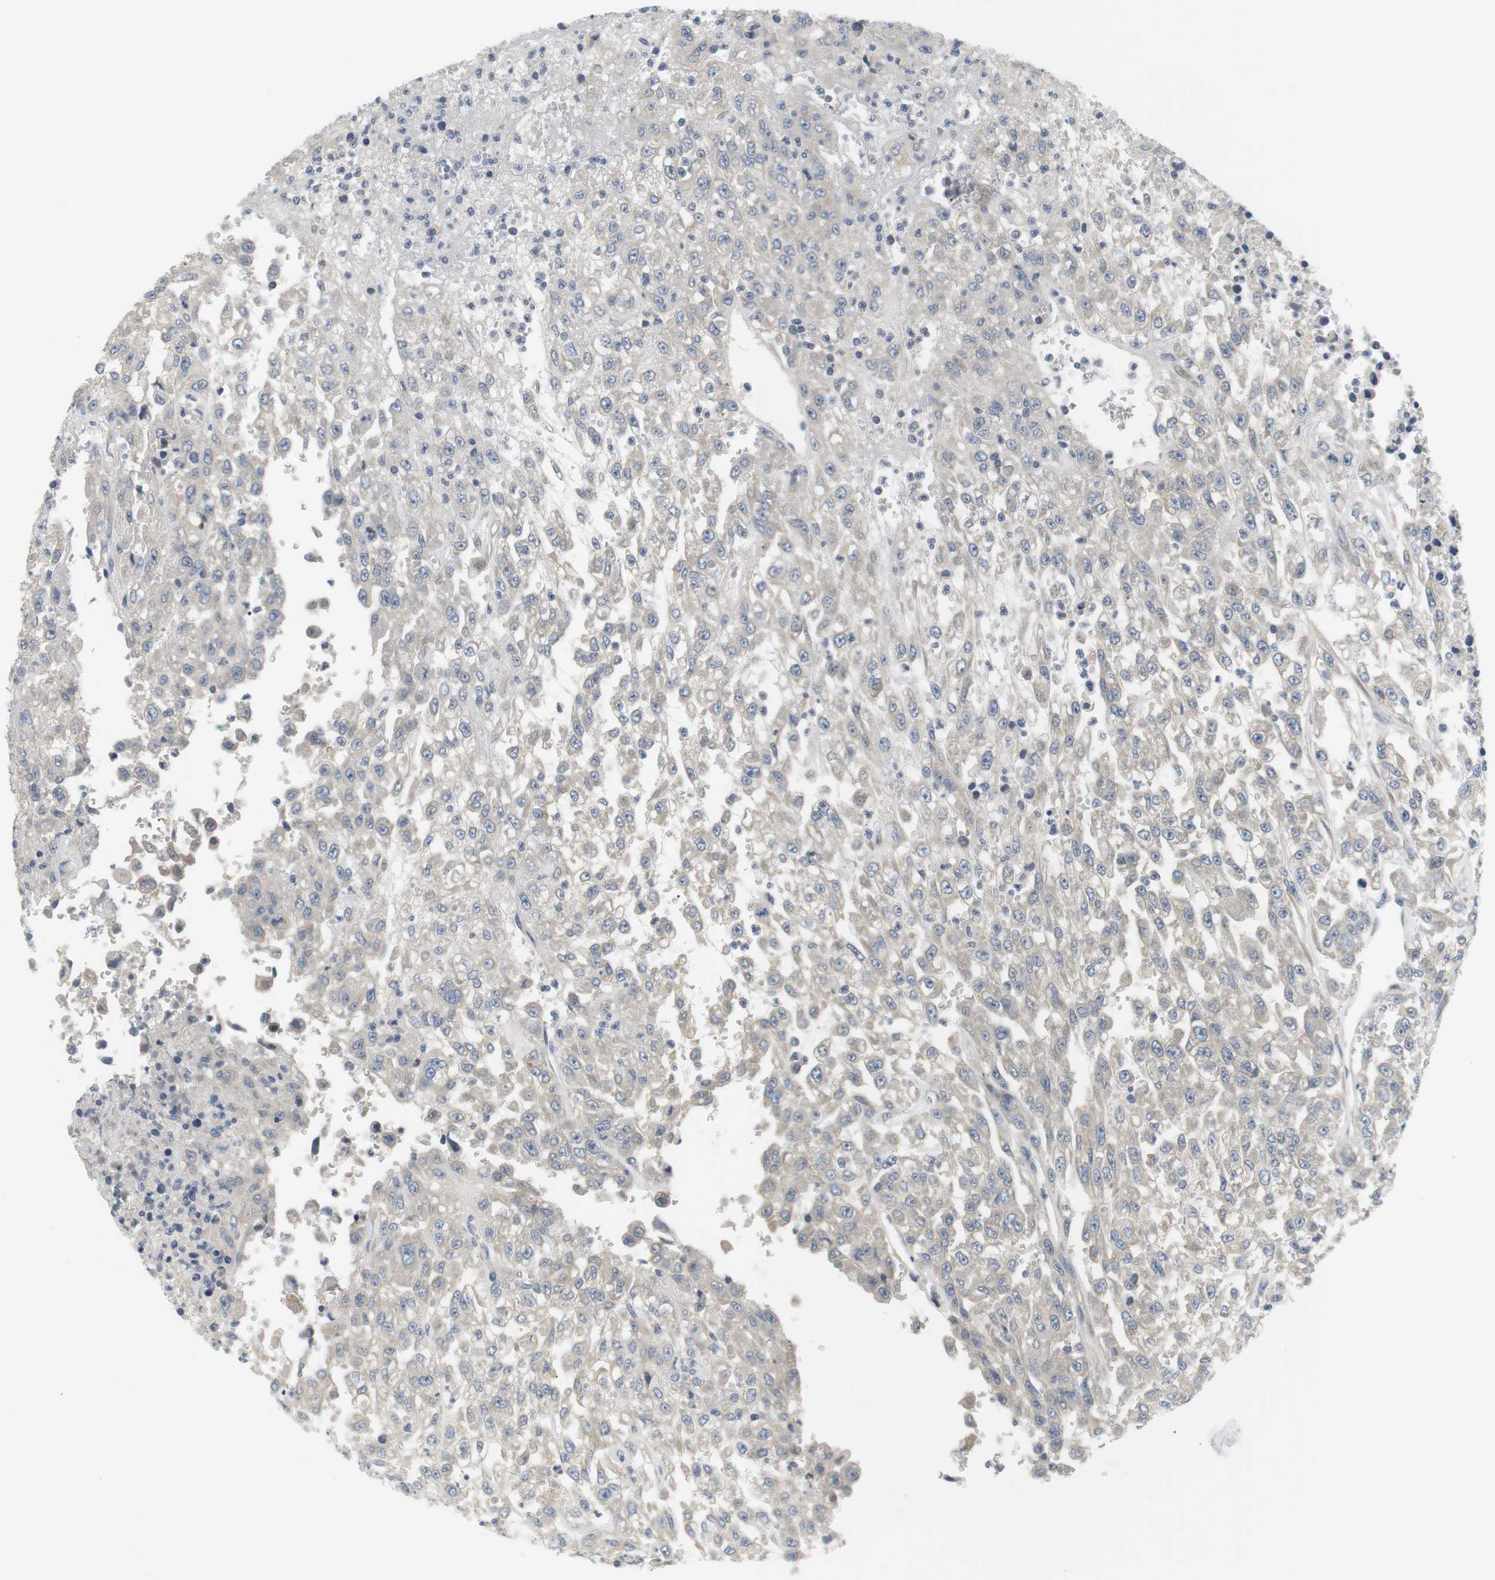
{"staining": {"intensity": "negative", "quantity": "none", "location": "none"}, "tissue": "urothelial cancer", "cell_type": "Tumor cells", "image_type": "cancer", "snomed": [{"axis": "morphology", "description": "Urothelial carcinoma, High grade"}, {"axis": "topography", "description": "Urinary bladder"}], "caption": "Histopathology image shows no significant protein expression in tumor cells of urothelial cancer. (Brightfield microscopy of DAB IHC at high magnification).", "gene": "EVA1C", "patient": {"sex": "male", "age": 46}}